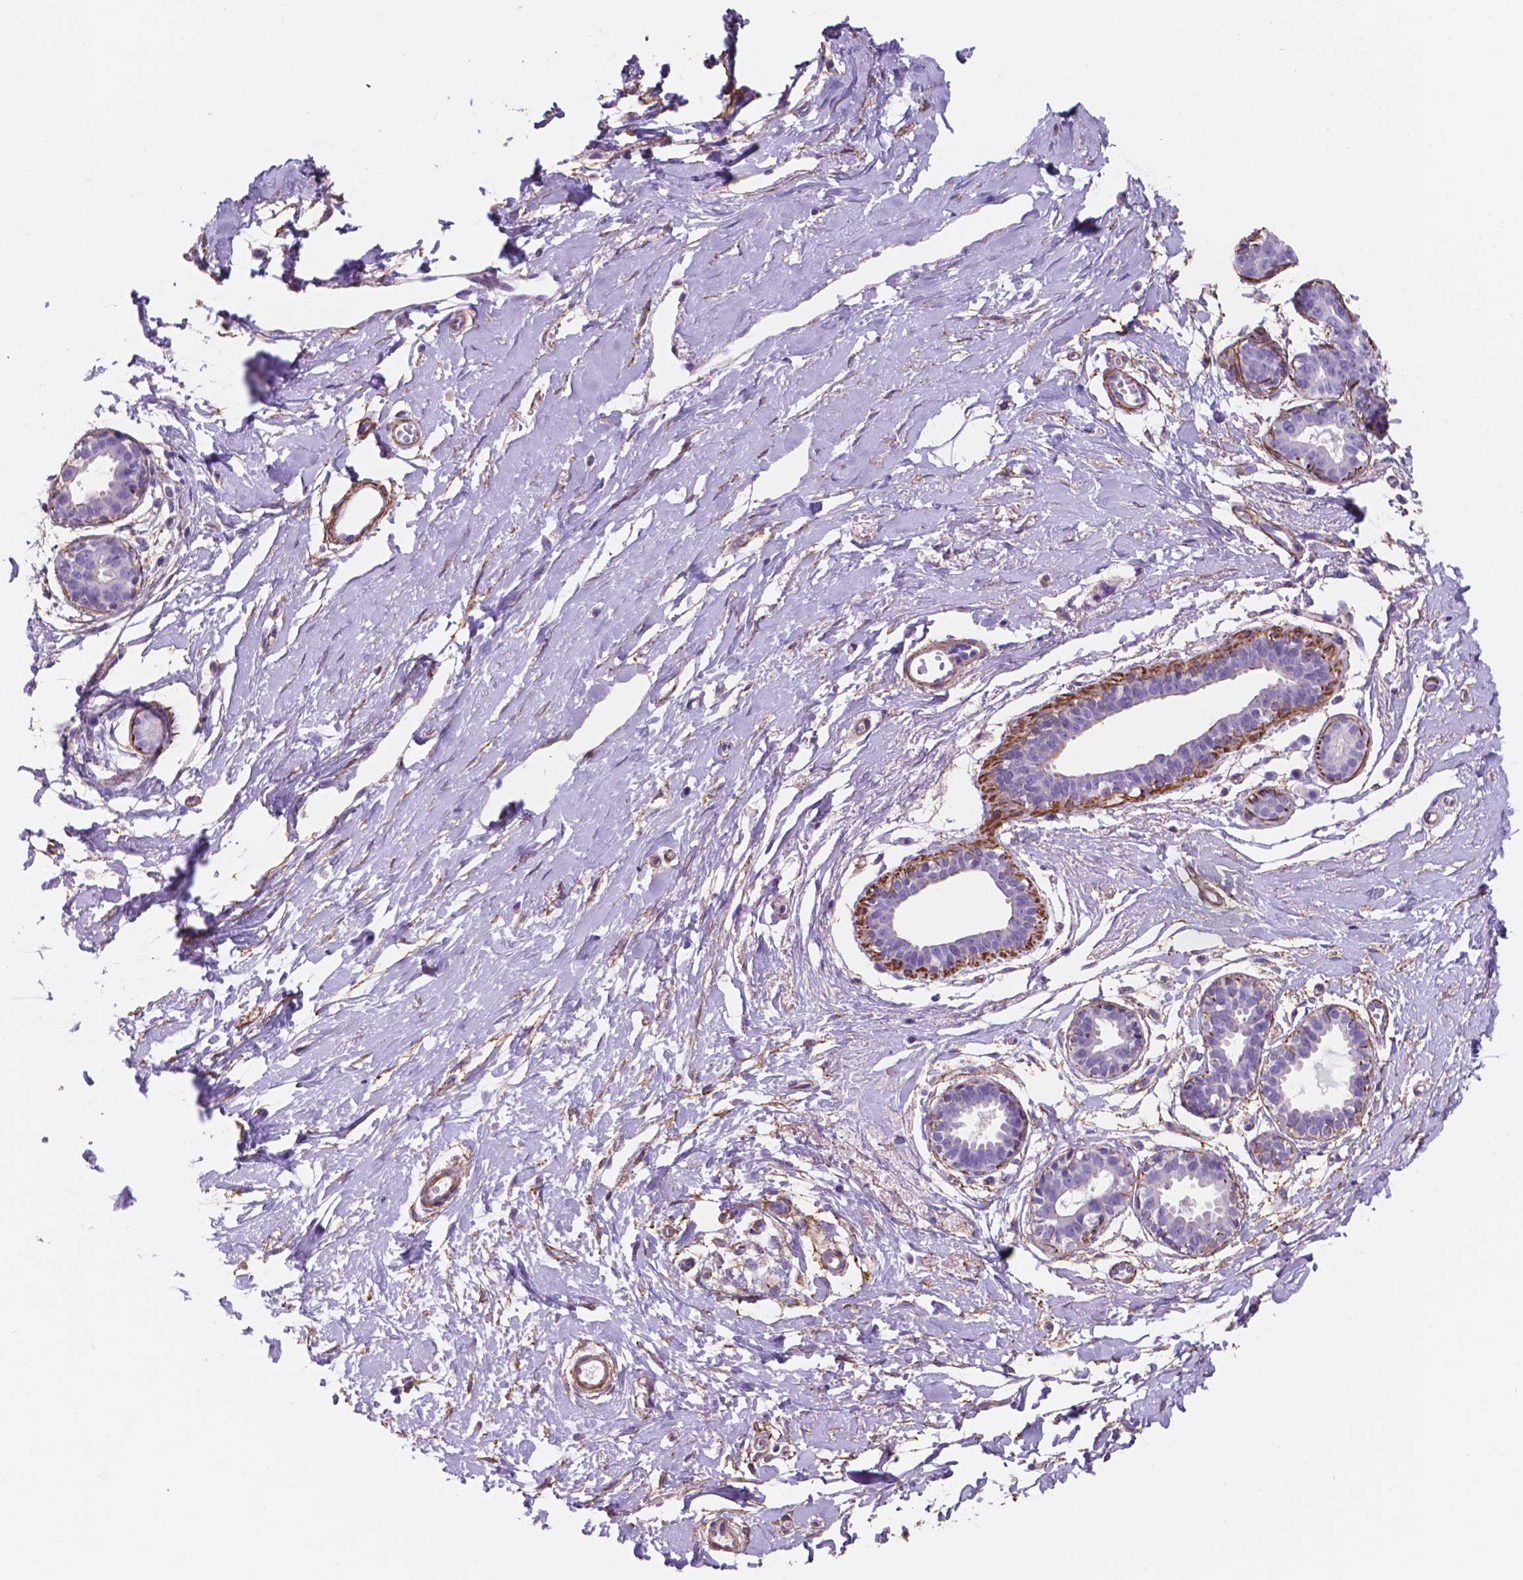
{"staining": {"intensity": "negative", "quantity": "none", "location": "none"}, "tissue": "breast", "cell_type": "Adipocytes", "image_type": "normal", "snomed": [{"axis": "morphology", "description": "Normal tissue, NOS"}, {"axis": "topography", "description": "Breast"}], "caption": "Immunohistochemistry (IHC) micrograph of unremarkable breast: breast stained with DAB reveals no significant protein expression in adipocytes. Nuclei are stained in blue.", "gene": "TOR2A", "patient": {"sex": "female", "age": 49}}